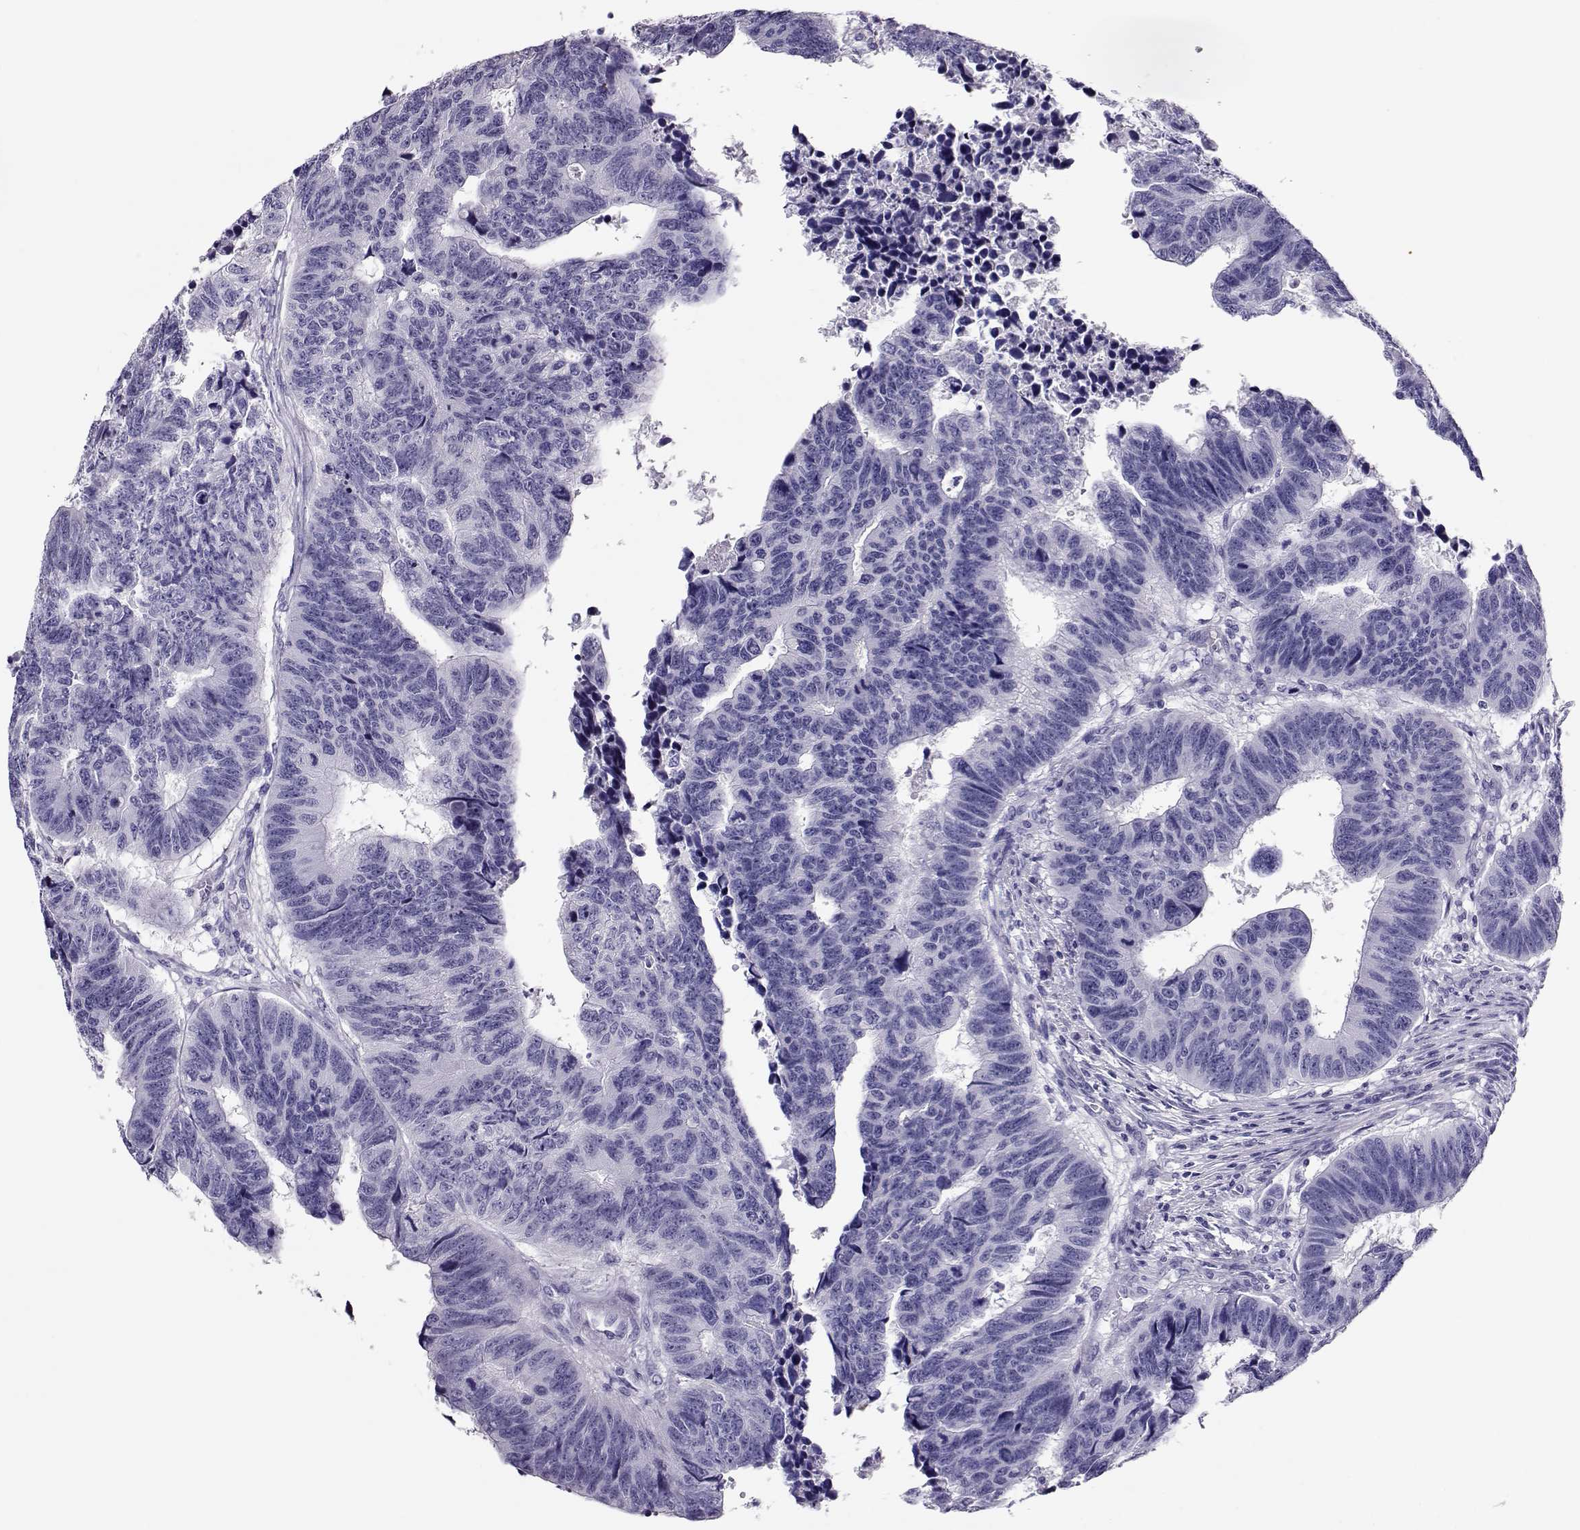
{"staining": {"intensity": "negative", "quantity": "none", "location": "none"}, "tissue": "colorectal cancer", "cell_type": "Tumor cells", "image_type": "cancer", "snomed": [{"axis": "morphology", "description": "Adenocarcinoma, NOS"}, {"axis": "topography", "description": "Rectum"}], "caption": "This is an immunohistochemistry image of human colorectal adenocarcinoma. There is no expression in tumor cells.", "gene": "CRX", "patient": {"sex": "female", "age": 85}}